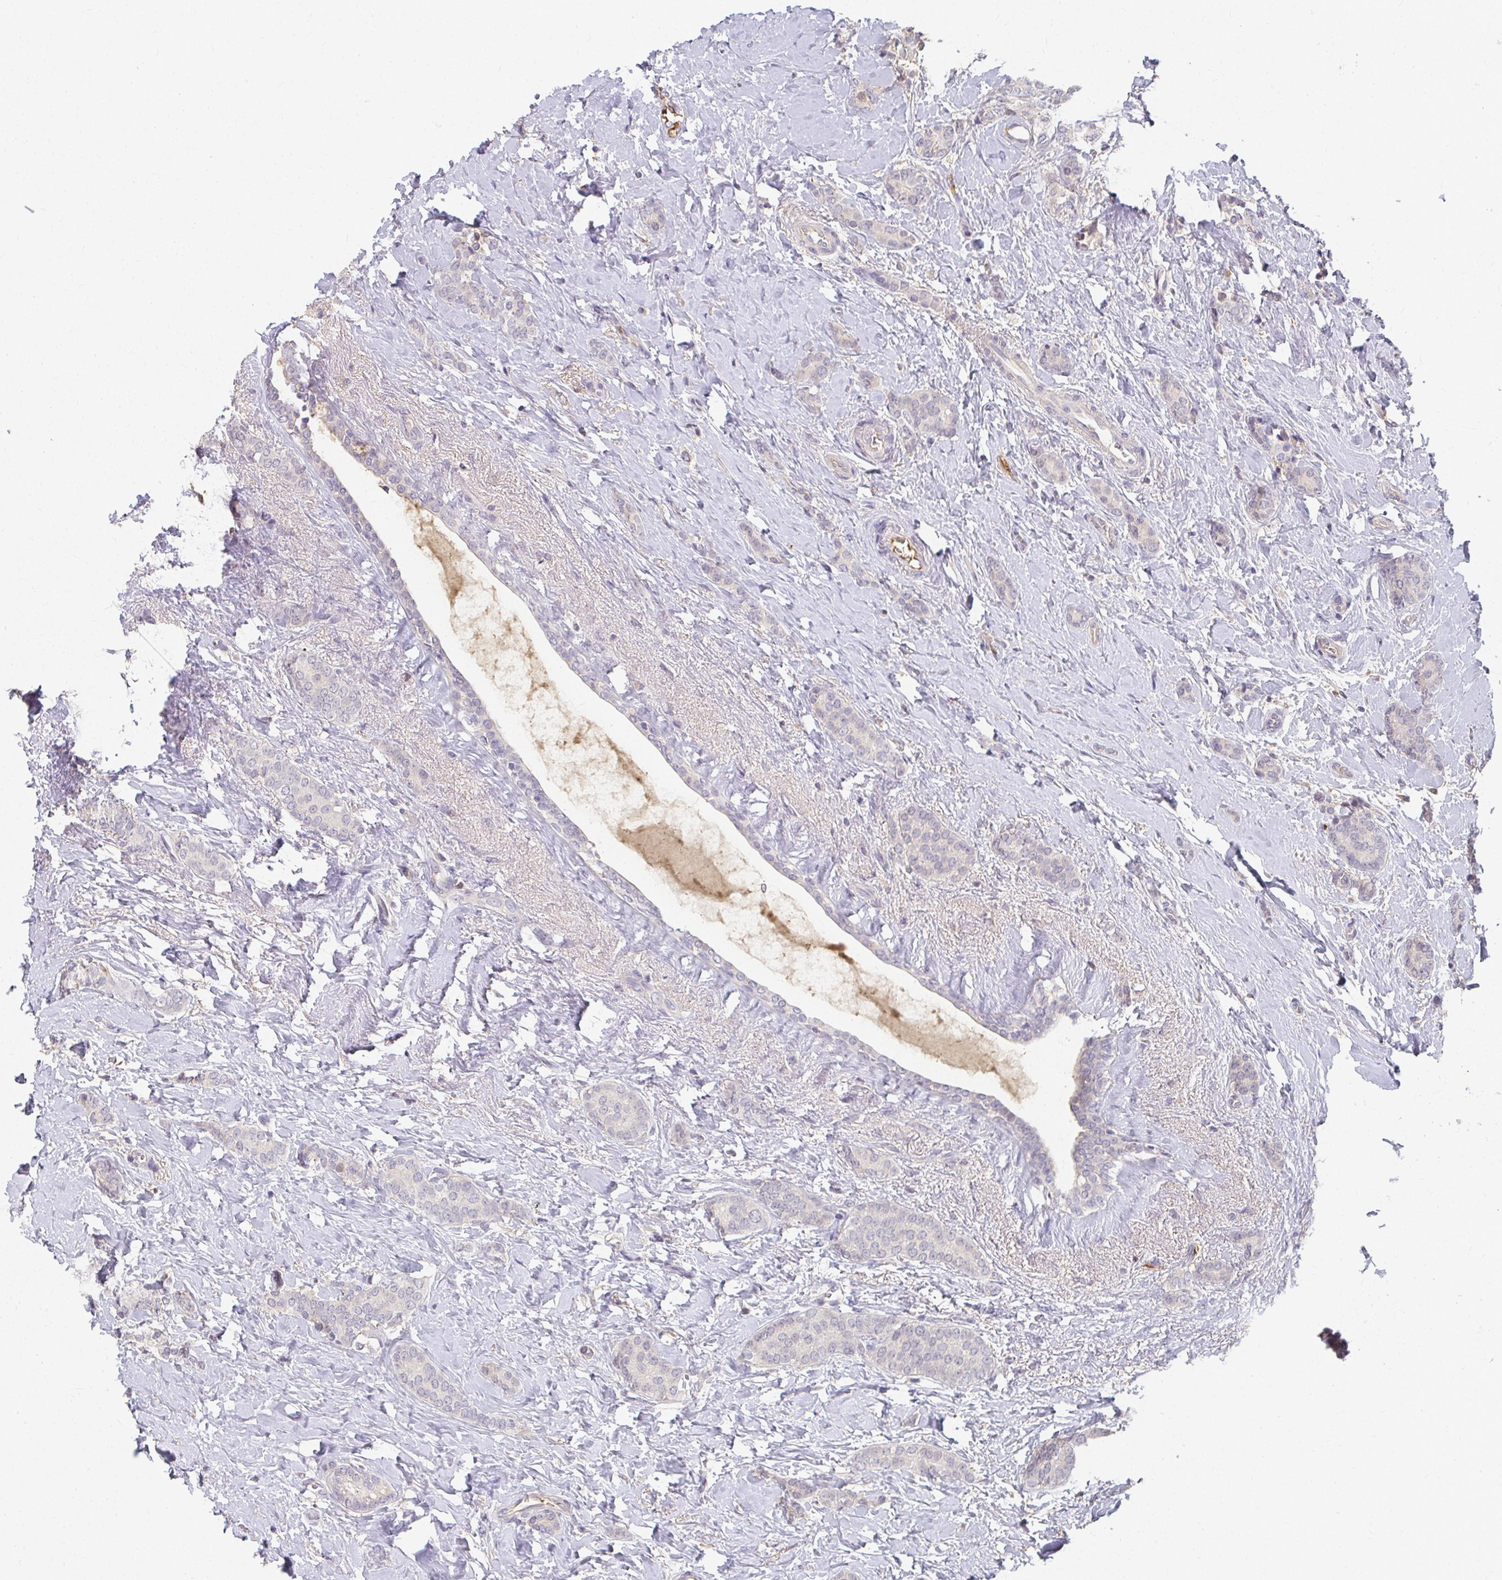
{"staining": {"intensity": "negative", "quantity": "none", "location": "none"}, "tissue": "breast cancer", "cell_type": "Tumor cells", "image_type": "cancer", "snomed": [{"axis": "morphology", "description": "Normal tissue, NOS"}, {"axis": "morphology", "description": "Duct carcinoma"}, {"axis": "topography", "description": "Breast"}], "caption": "The photomicrograph exhibits no staining of tumor cells in breast cancer (invasive ductal carcinoma).", "gene": "LOXL4", "patient": {"sex": "female", "age": 77}}